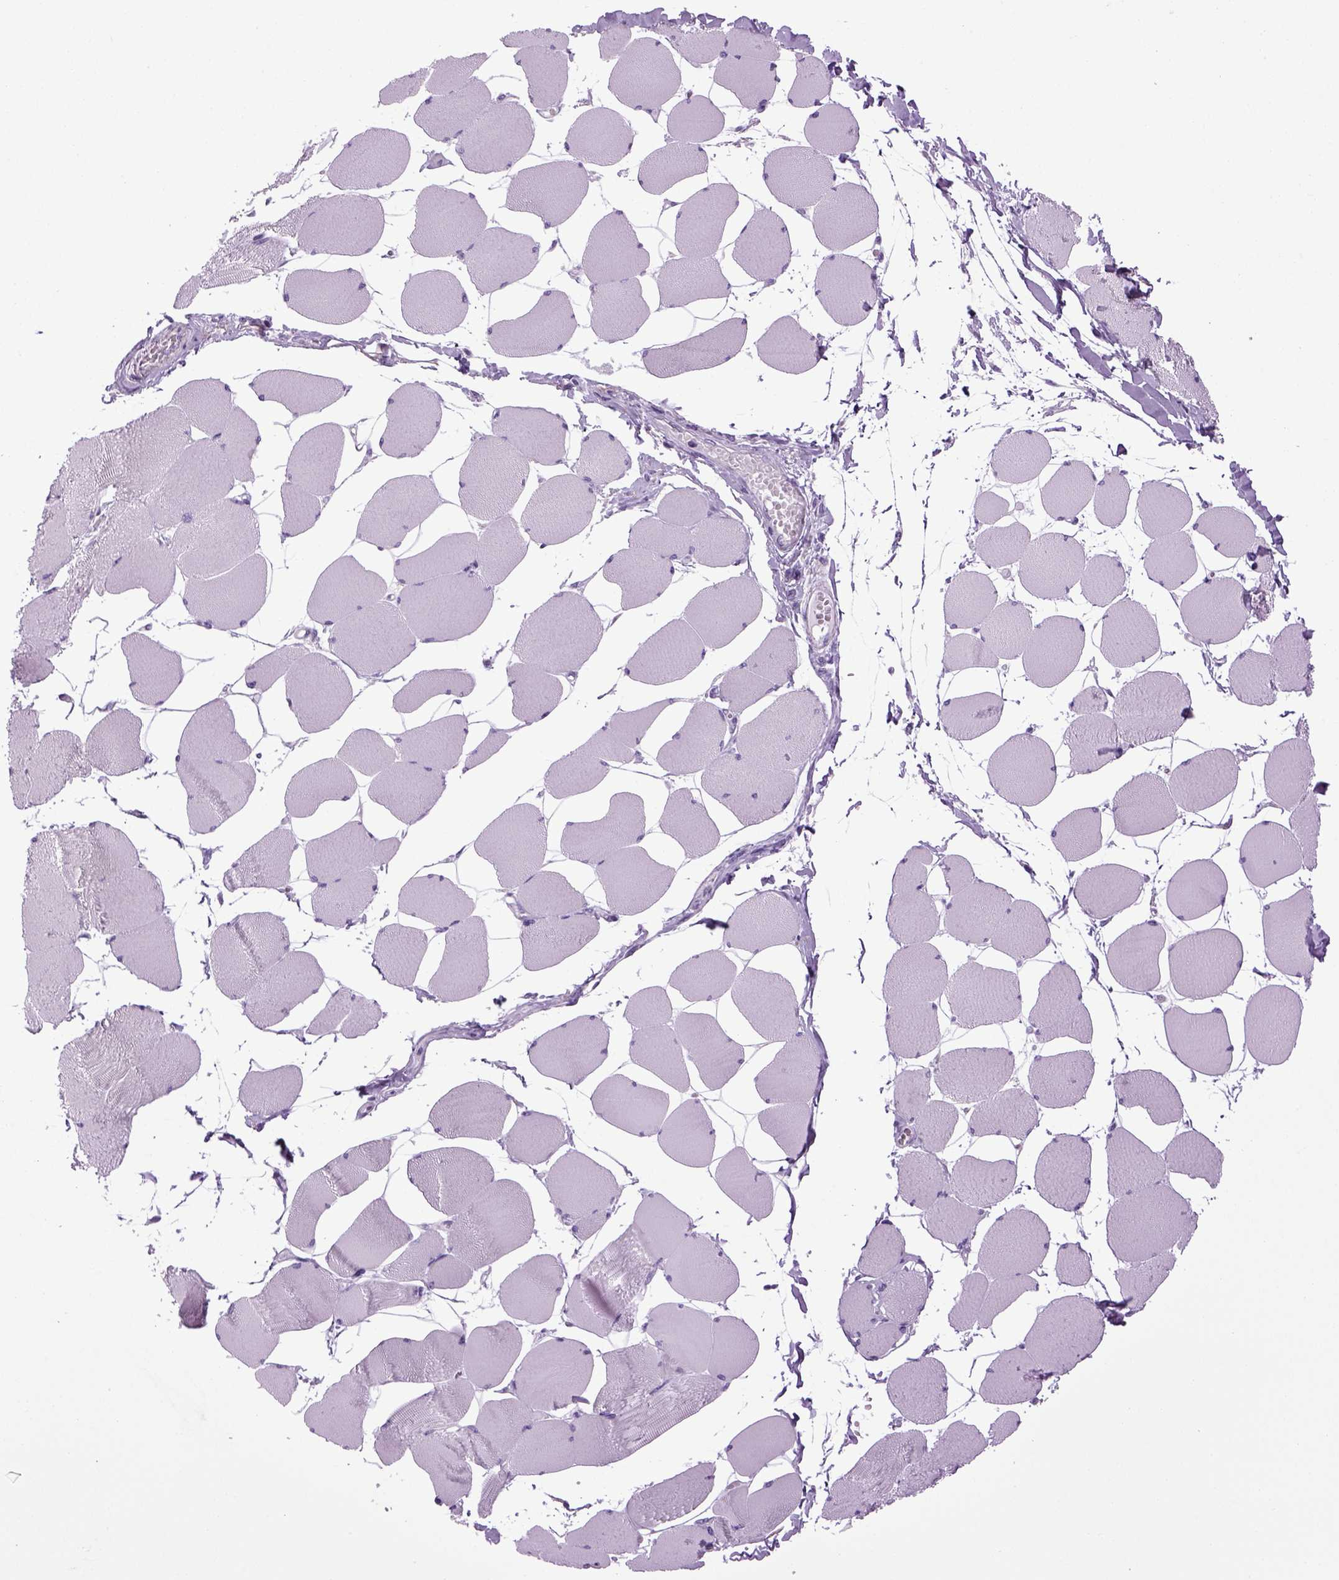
{"staining": {"intensity": "negative", "quantity": "none", "location": "none"}, "tissue": "skeletal muscle", "cell_type": "Myocytes", "image_type": "normal", "snomed": [{"axis": "morphology", "description": "Normal tissue, NOS"}, {"axis": "topography", "description": "Skeletal muscle"}], "caption": "IHC of benign skeletal muscle exhibits no positivity in myocytes. (Brightfield microscopy of DAB (3,3'-diaminobenzidine) IHC at high magnification).", "gene": "HMCN2", "patient": {"sex": "female", "age": 75}}